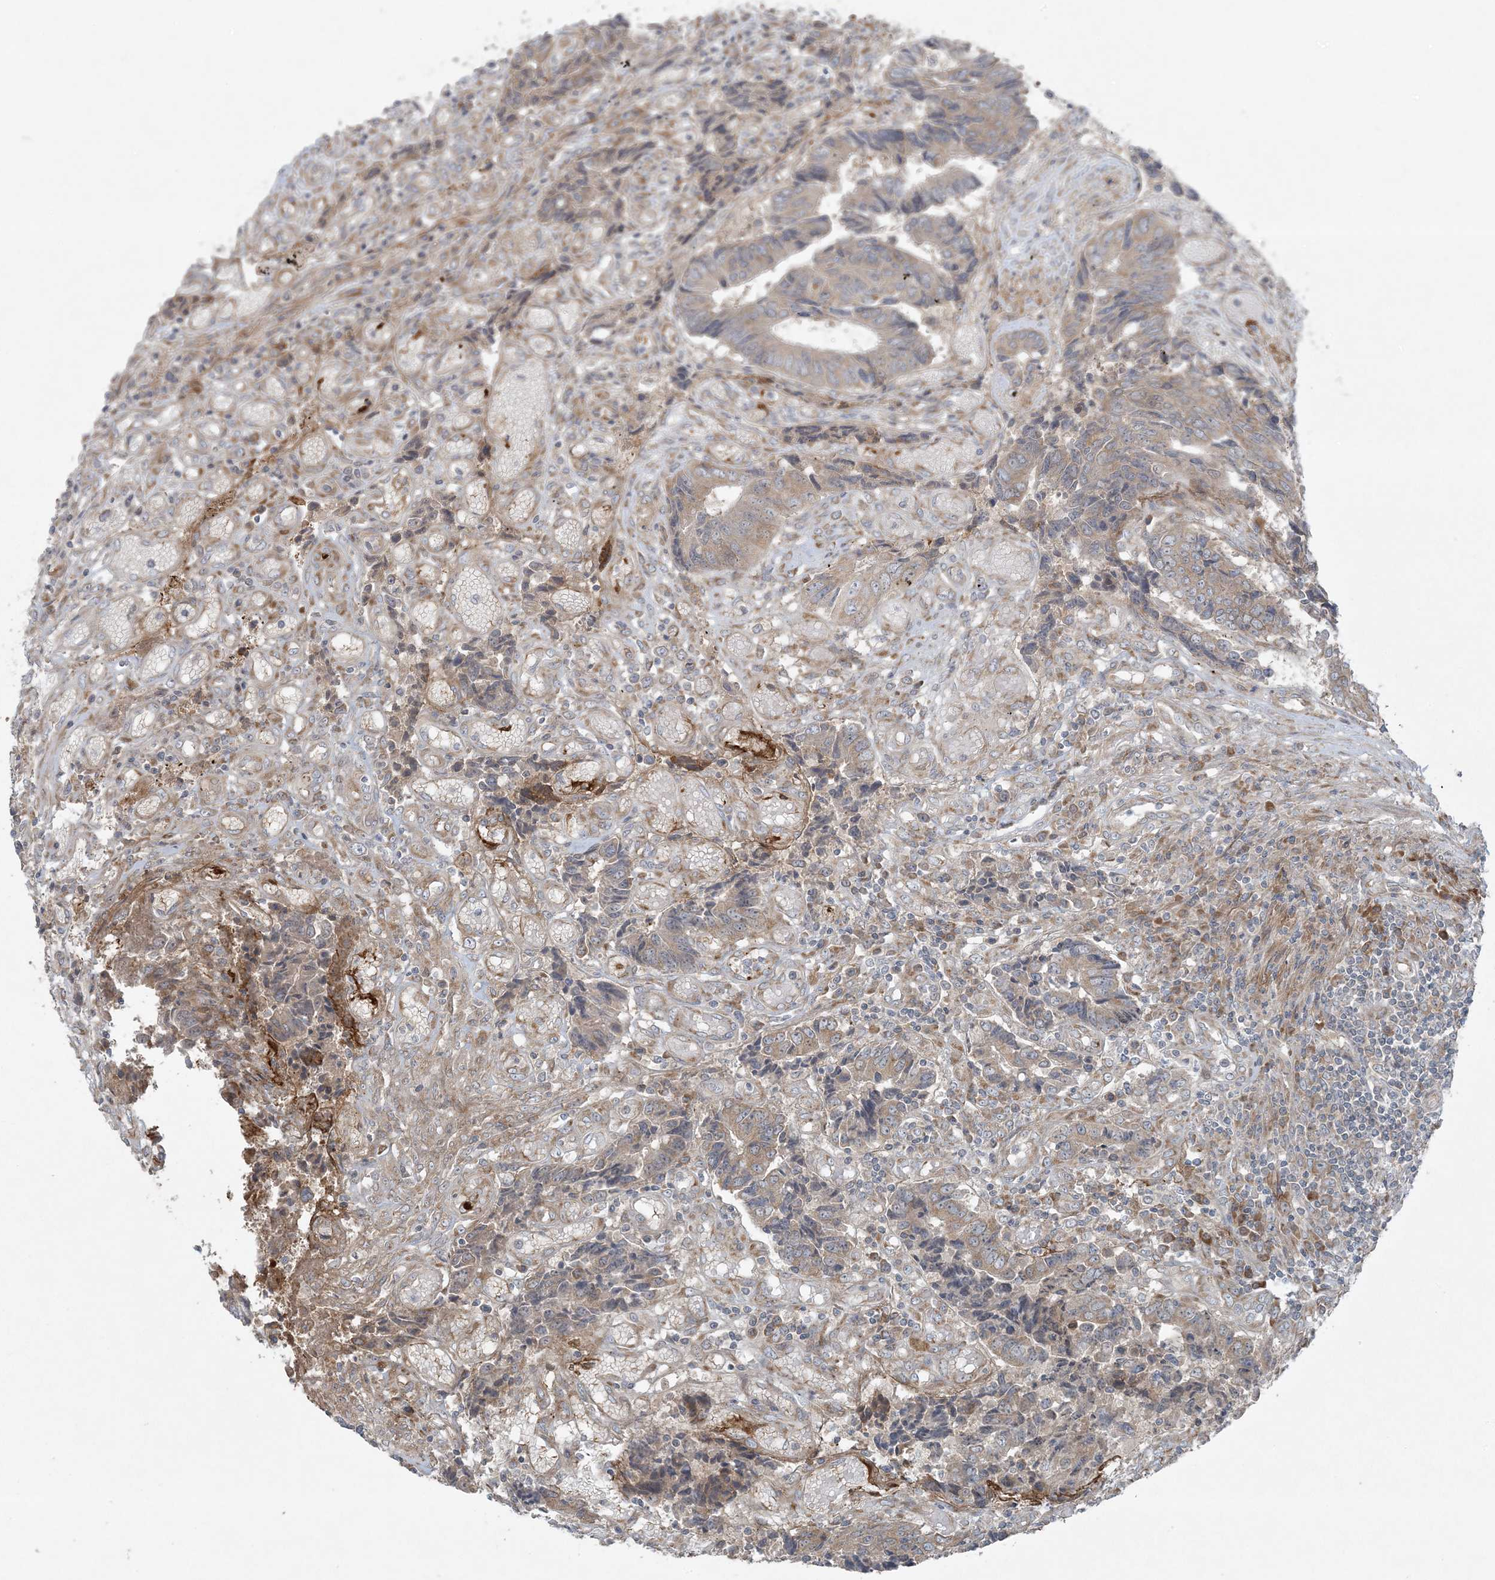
{"staining": {"intensity": "weak", "quantity": ">75%", "location": "cytoplasmic/membranous"}, "tissue": "colorectal cancer", "cell_type": "Tumor cells", "image_type": "cancer", "snomed": [{"axis": "morphology", "description": "Adenocarcinoma, NOS"}, {"axis": "topography", "description": "Rectum"}], "caption": "This photomicrograph displays colorectal adenocarcinoma stained with immunohistochemistry to label a protein in brown. The cytoplasmic/membranous of tumor cells show weak positivity for the protein. Nuclei are counter-stained blue.", "gene": "ZNF263", "patient": {"sex": "male", "age": 84}}